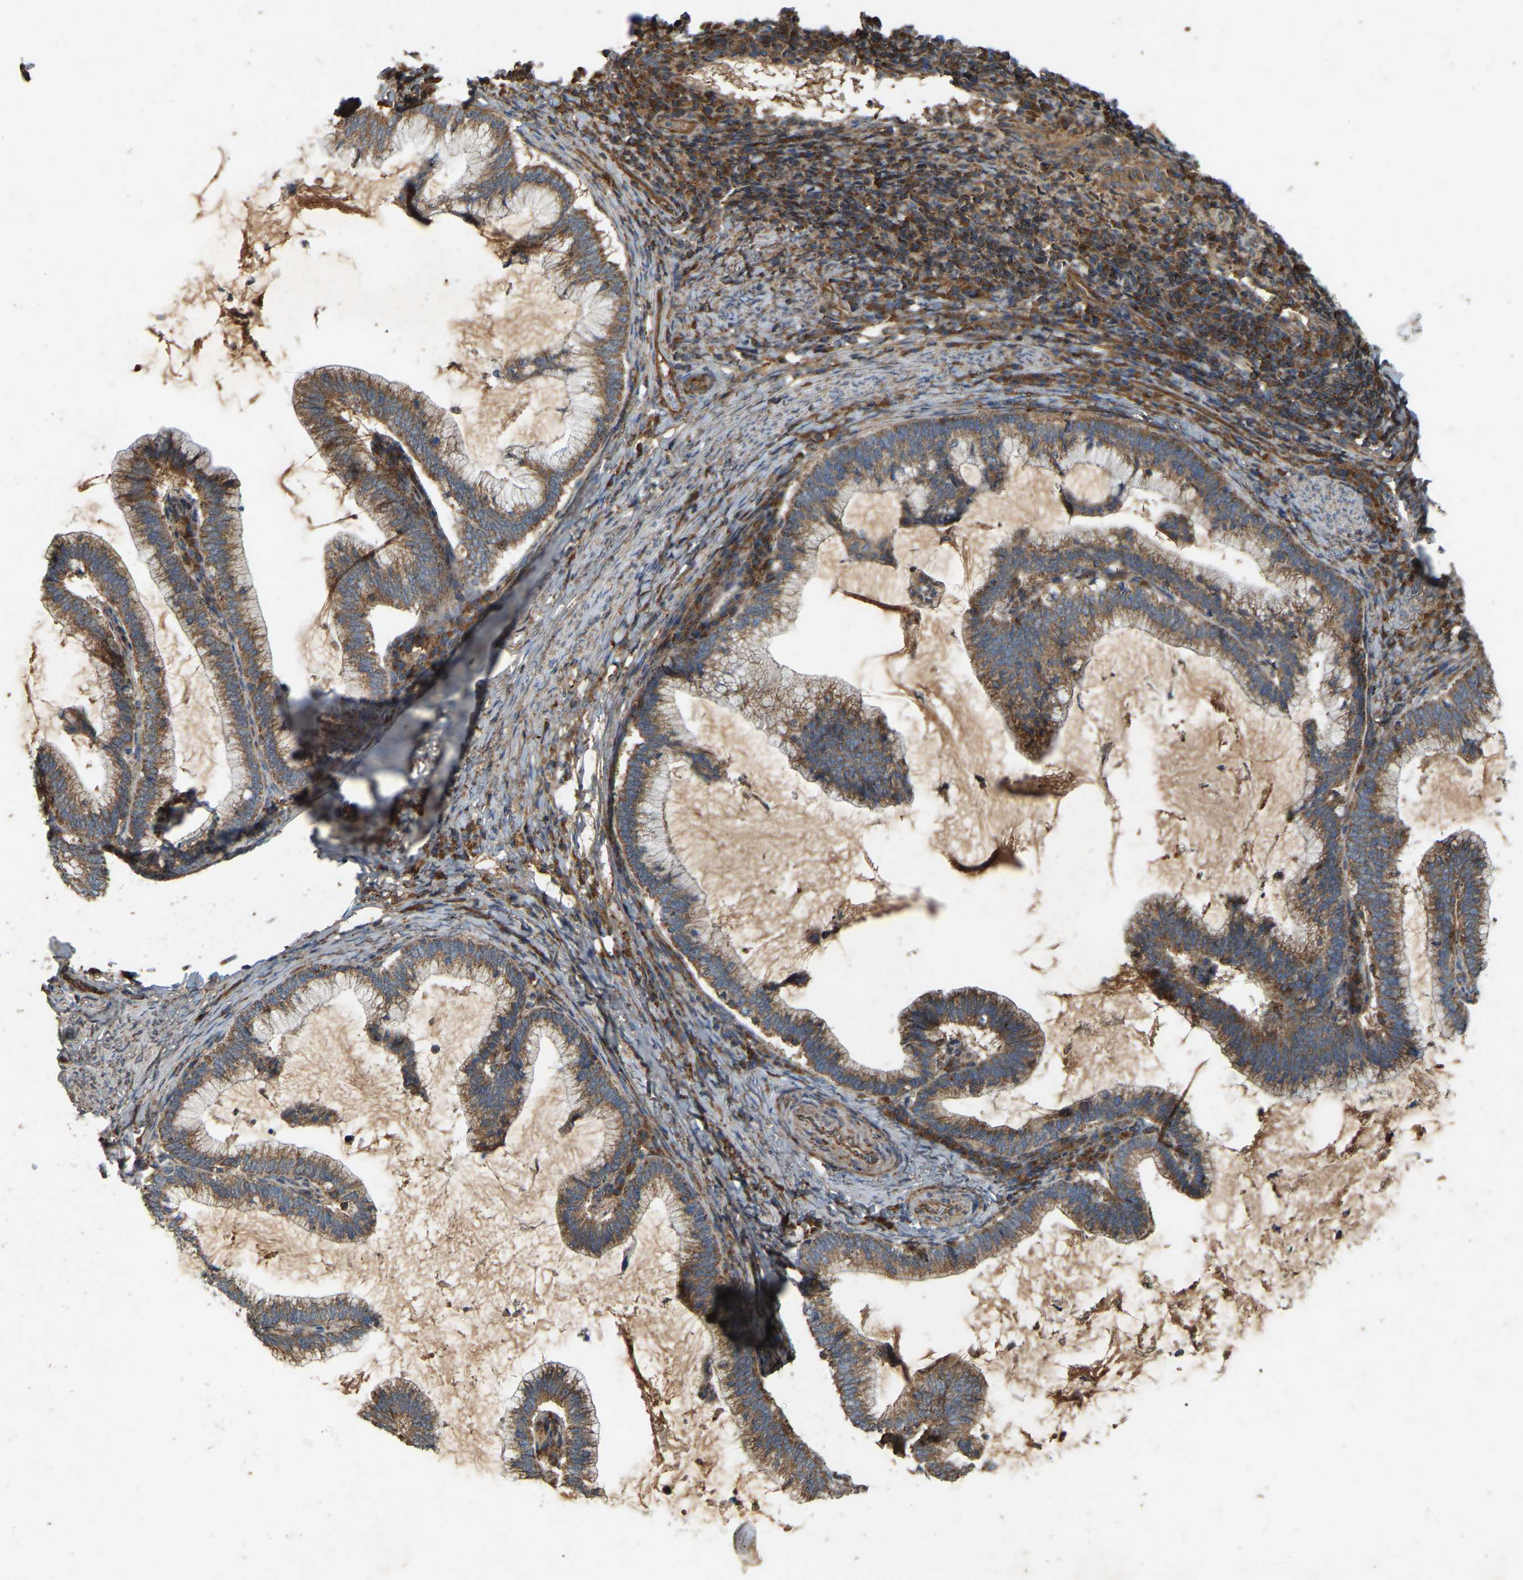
{"staining": {"intensity": "moderate", "quantity": ">75%", "location": "cytoplasmic/membranous"}, "tissue": "cervical cancer", "cell_type": "Tumor cells", "image_type": "cancer", "snomed": [{"axis": "morphology", "description": "Adenocarcinoma, NOS"}, {"axis": "topography", "description": "Cervix"}], "caption": "A brown stain highlights moderate cytoplasmic/membranous expression of a protein in human cervical cancer tumor cells.", "gene": "SAMD9L", "patient": {"sex": "female", "age": 36}}